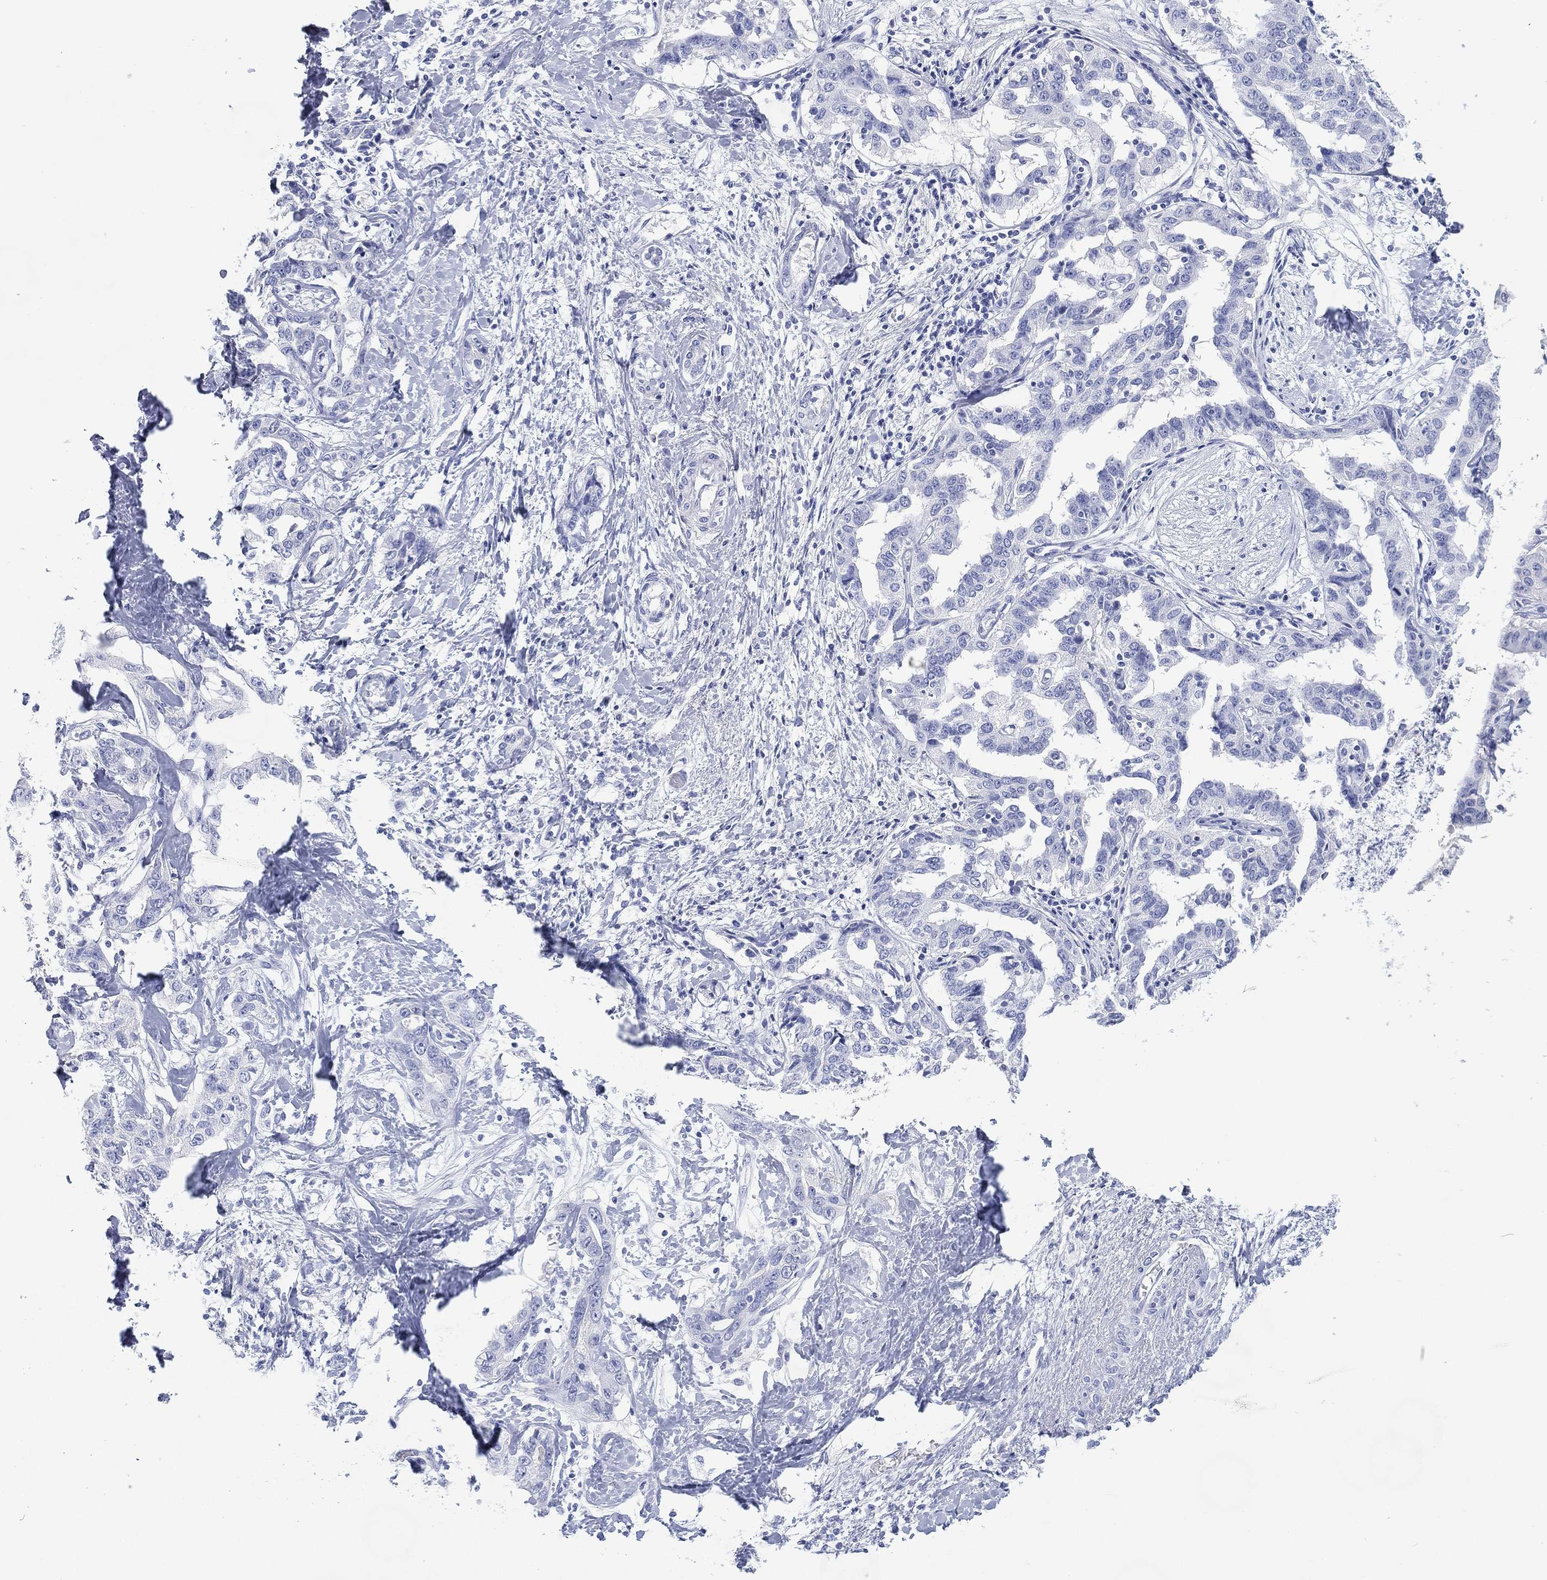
{"staining": {"intensity": "negative", "quantity": "none", "location": "none"}, "tissue": "liver cancer", "cell_type": "Tumor cells", "image_type": "cancer", "snomed": [{"axis": "morphology", "description": "Cholangiocarcinoma"}, {"axis": "topography", "description": "Liver"}], "caption": "Immunohistochemical staining of human liver cancer displays no significant expression in tumor cells.", "gene": "FMO1", "patient": {"sex": "male", "age": 59}}